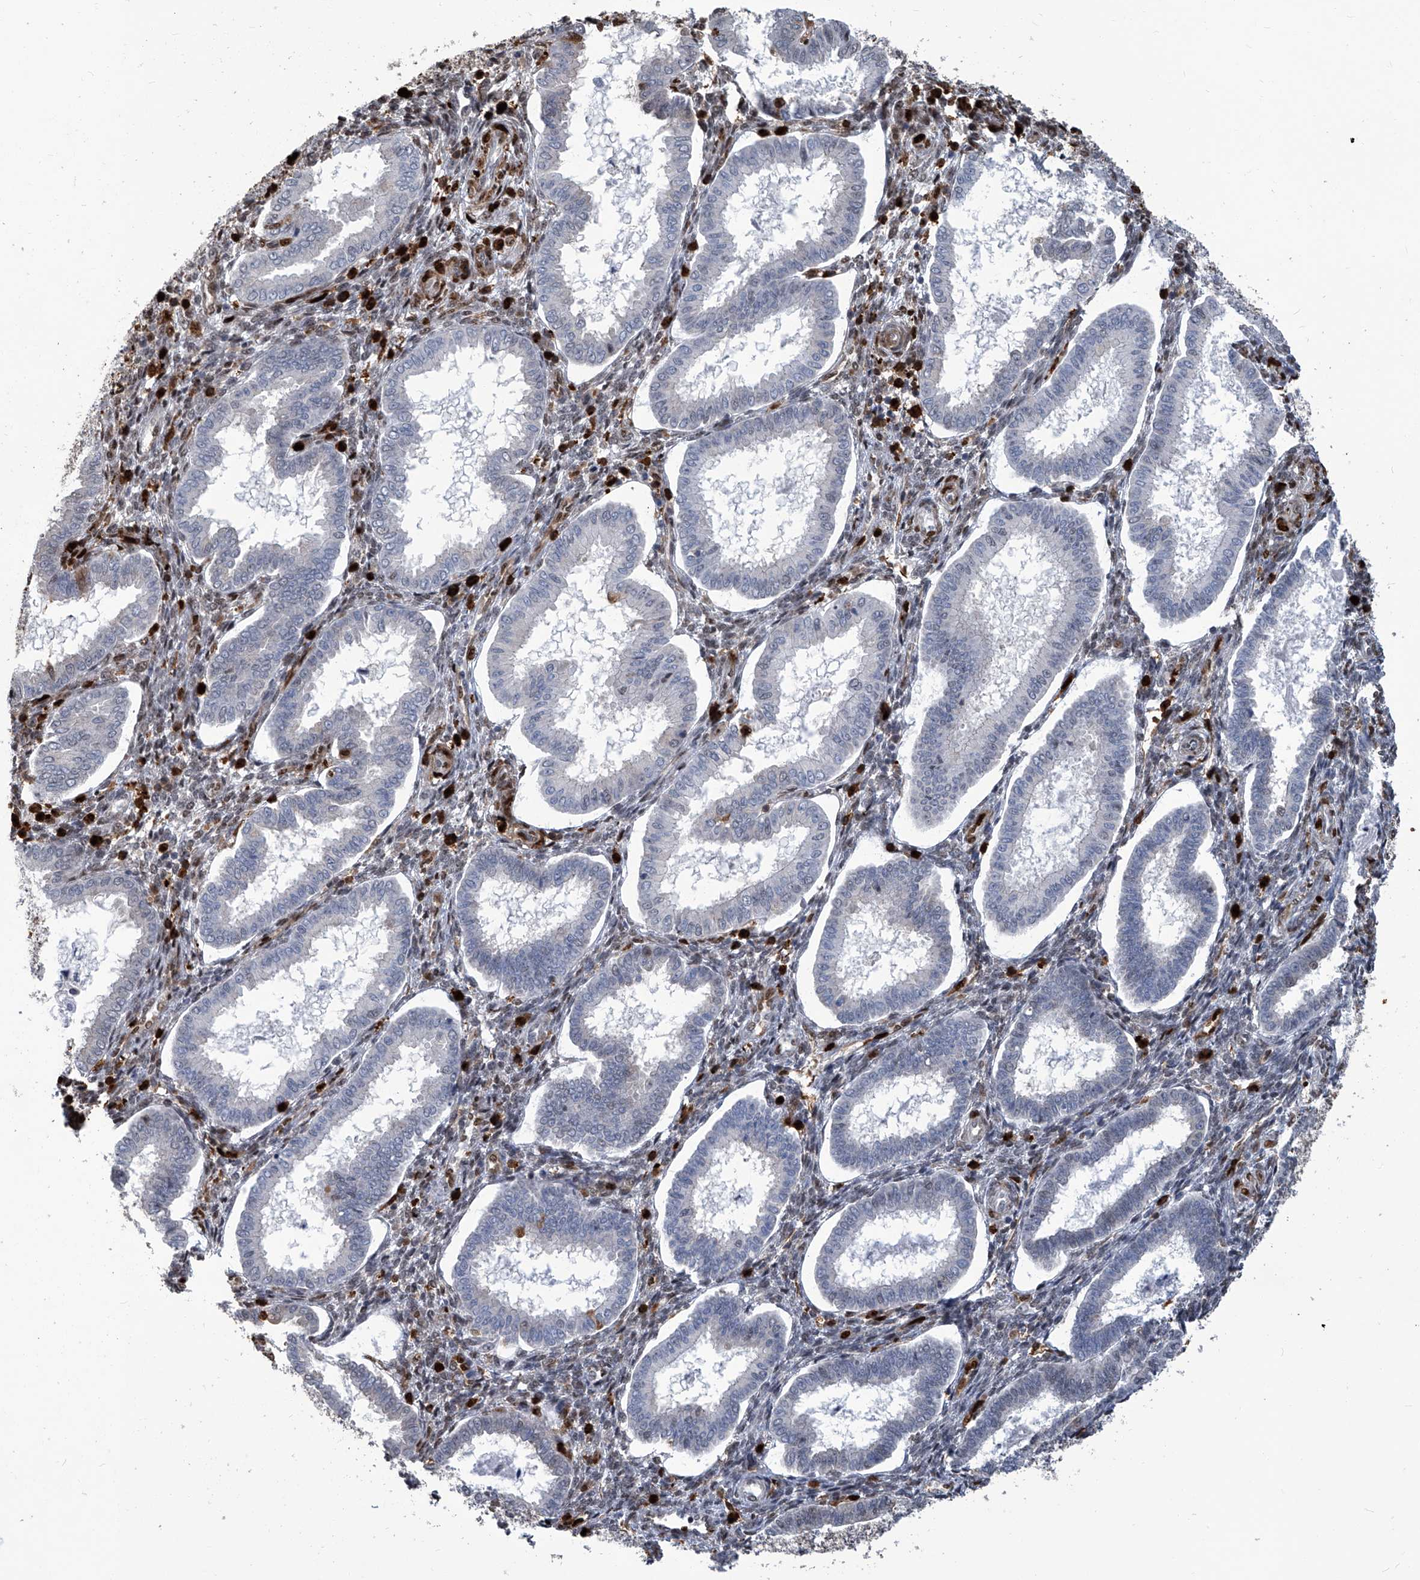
{"staining": {"intensity": "strong", "quantity": "<25%", "location": "nuclear"}, "tissue": "endometrium", "cell_type": "Cells in endometrial stroma", "image_type": "normal", "snomed": [{"axis": "morphology", "description": "Normal tissue, NOS"}, {"axis": "topography", "description": "Endometrium"}], "caption": "Human endometrium stained with a brown dye demonstrates strong nuclear positive positivity in about <25% of cells in endometrial stroma.", "gene": "PCNA", "patient": {"sex": "female", "age": 24}}